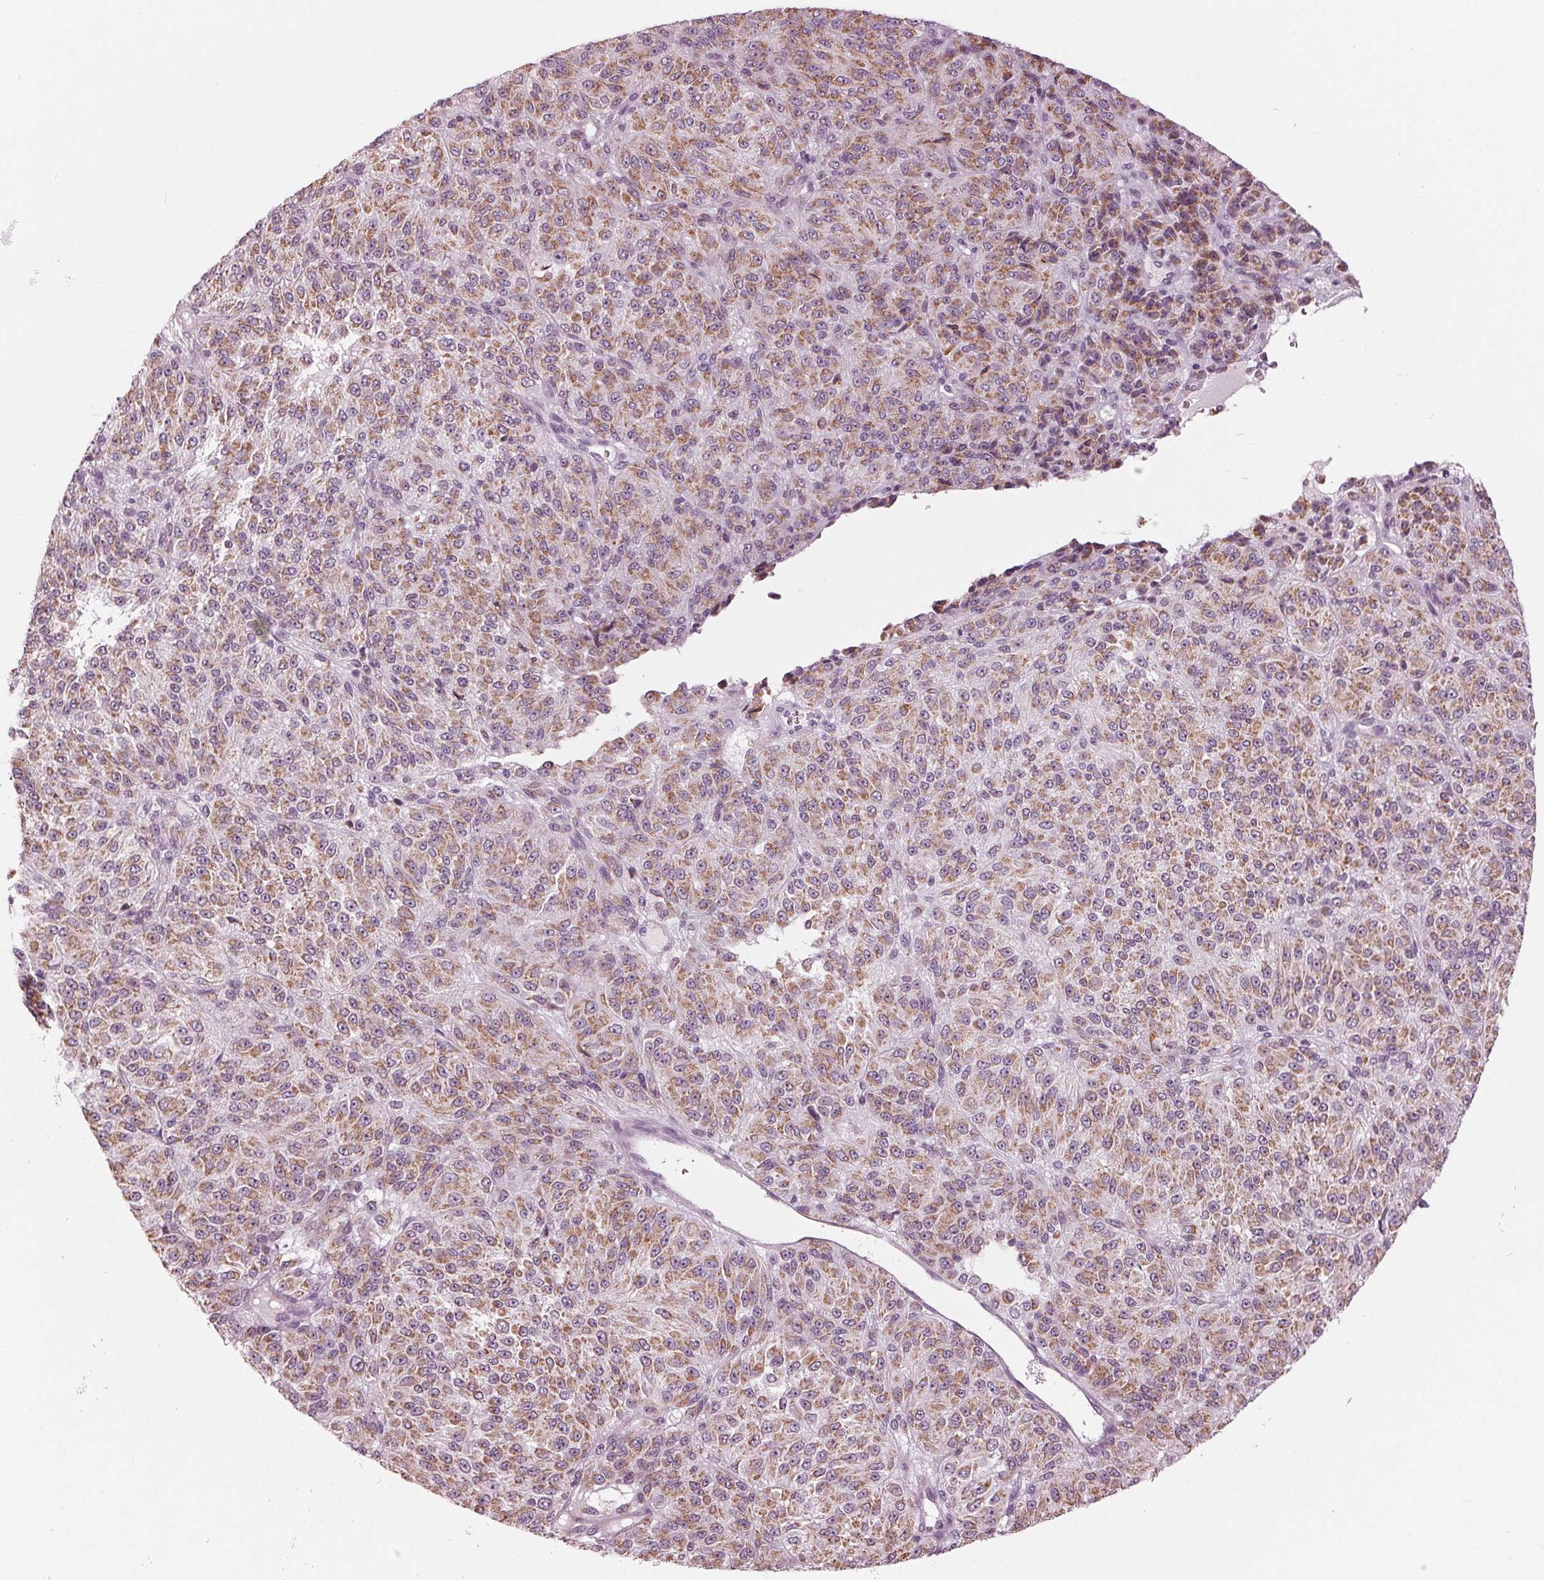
{"staining": {"intensity": "moderate", "quantity": ">75%", "location": "cytoplasmic/membranous"}, "tissue": "melanoma", "cell_type": "Tumor cells", "image_type": "cancer", "snomed": [{"axis": "morphology", "description": "Malignant melanoma, Metastatic site"}, {"axis": "topography", "description": "Brain"}], "caption": "Immunohistochemical staining of malignant melanoma (metastatic site) demonstrates moderate cytoplasmic/membranous protein expression in approximately >75% of tumor cells.", "gene": "CLN6", "patient": {"sex": "female", "age": 56}}